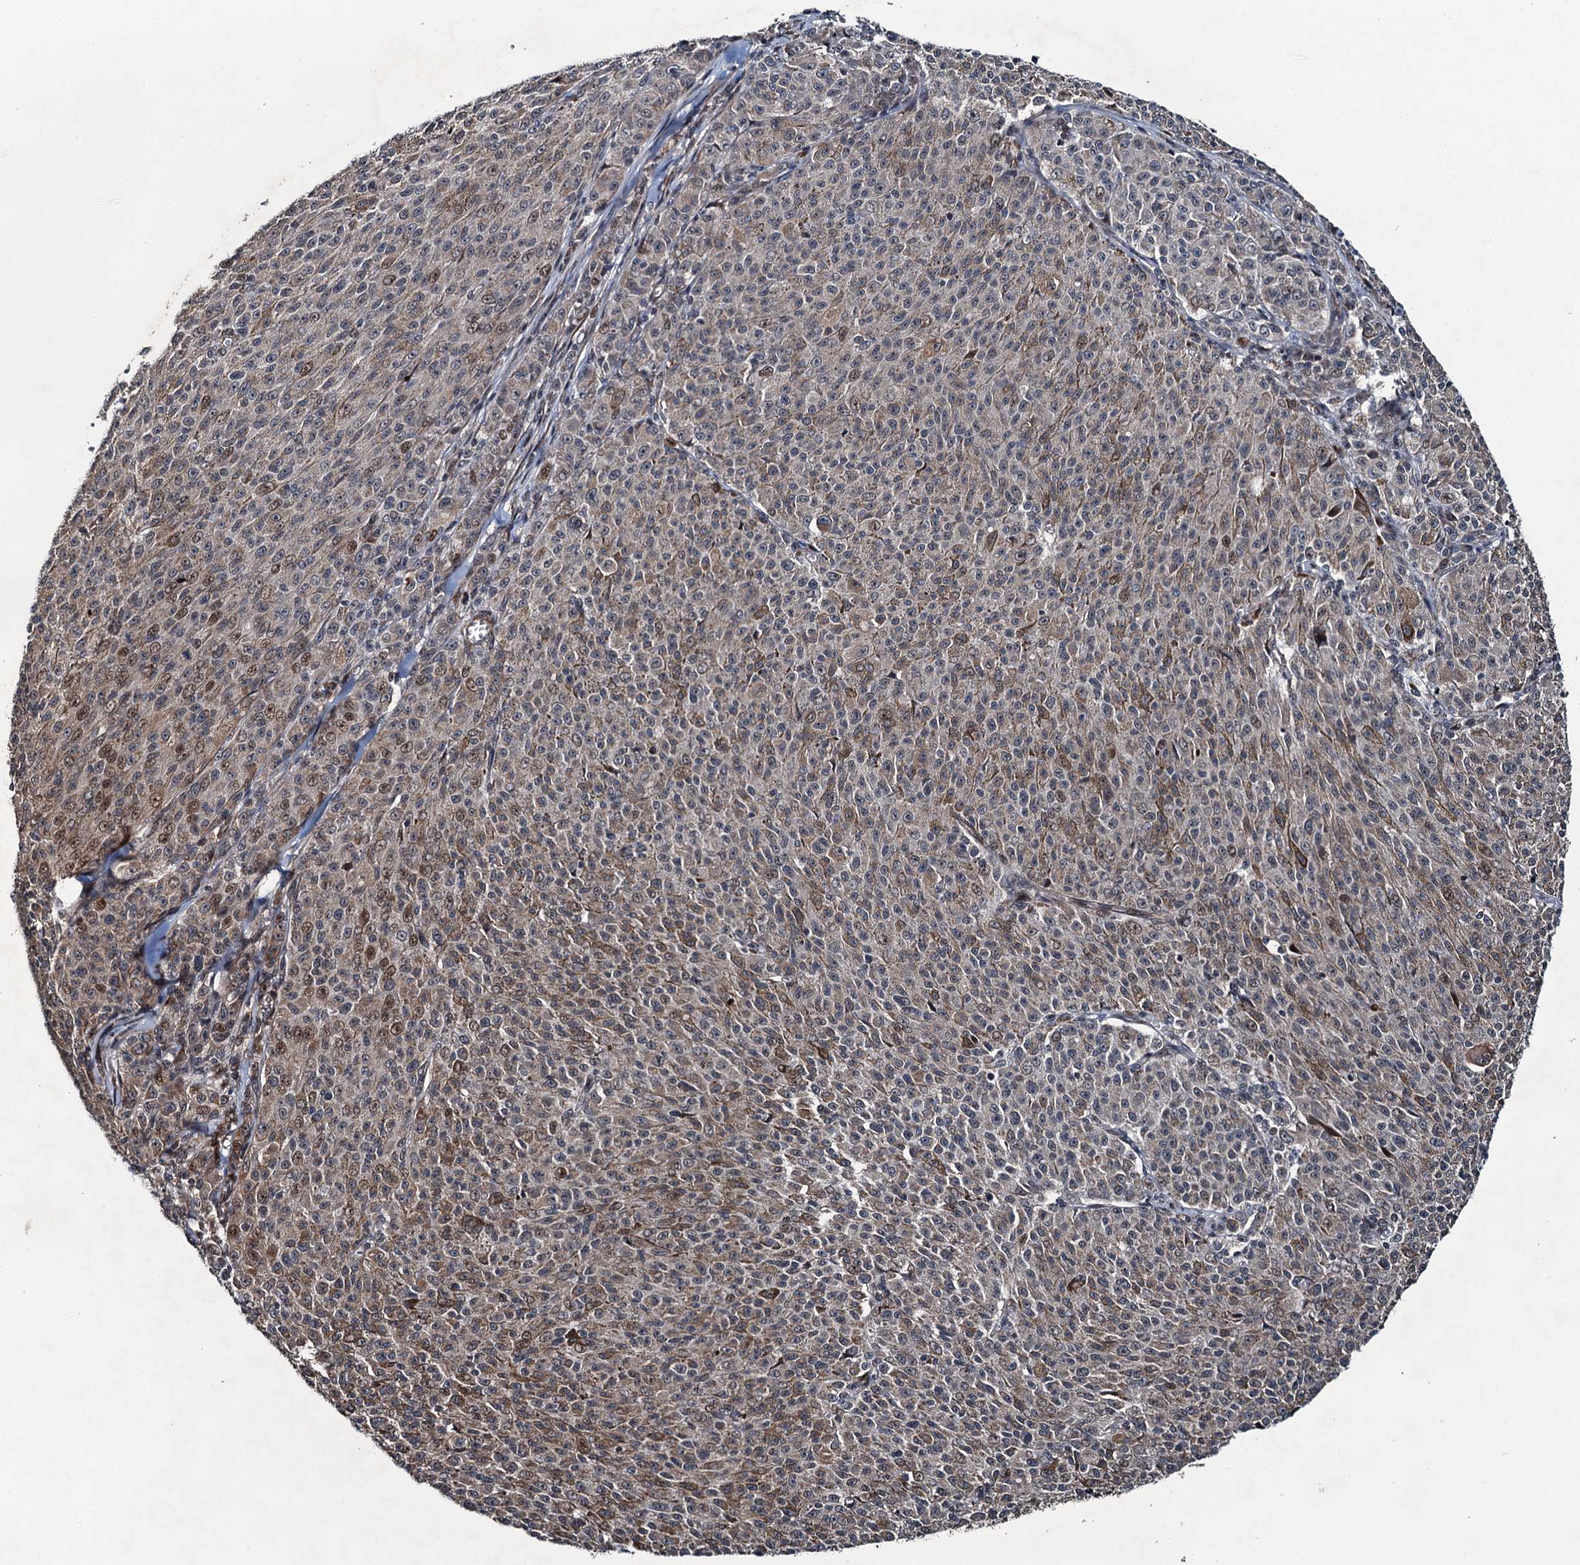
{"staining": {"intensity": "weak", "quantity": "<25%", "location": "nuclear"}, "tissue": "melanoma", "cell_type": "Tumor cells", "image_type": "cancer", "snomed": [{"axis": "morphology", "description": "Malignant melanoma, NOS"}, {"axis": "topography", "description": "Skin"}], "caption": "Melanoma stained for a protein using immunohistochemistry shows no staining tumor cells.", "gene": "WHAMM", "patient": {"sex": "female", "age": 52}}